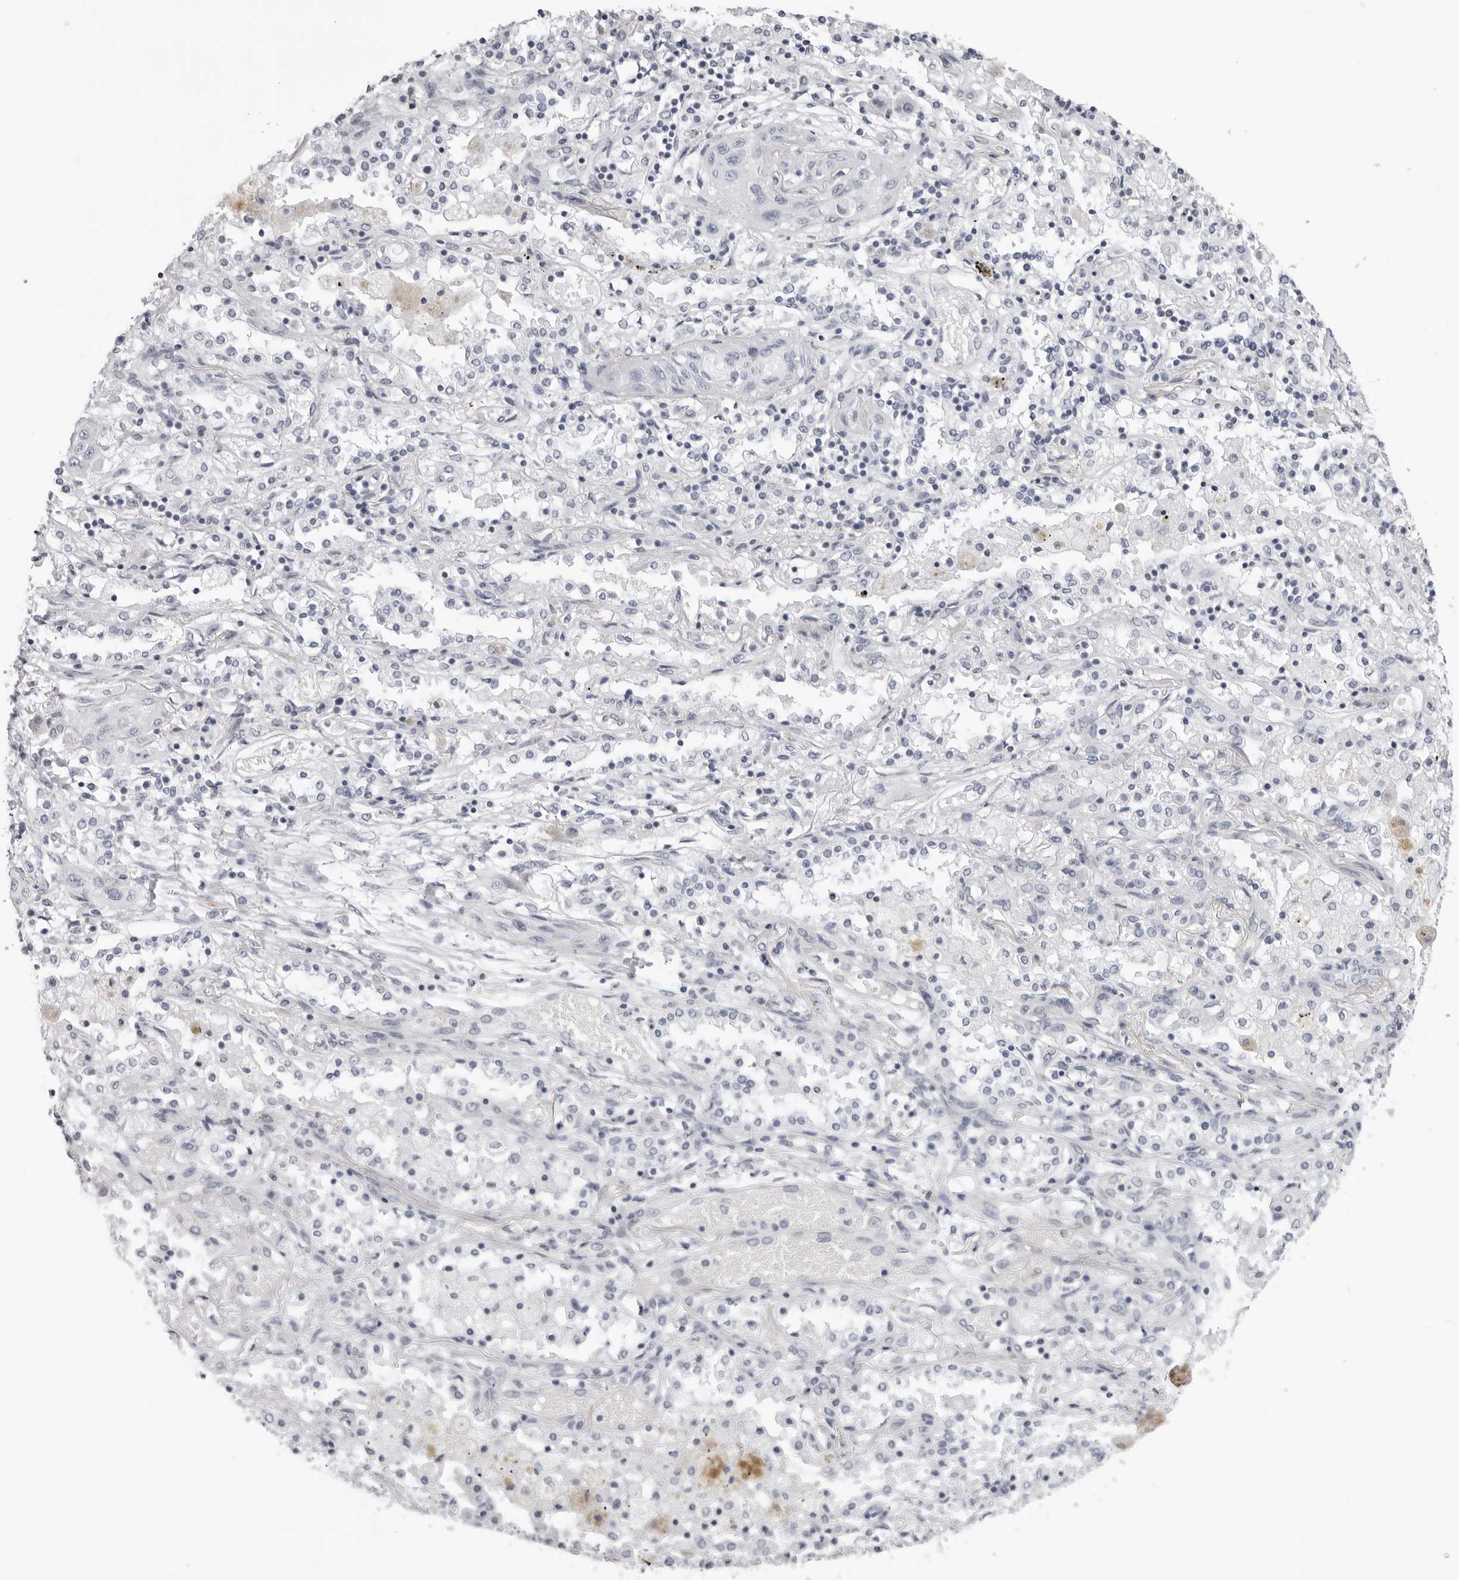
{"staining": {"intensity": "negative", "quantity": "none", "location": "none"}, "tissue": "lung cancer", "cell_type": "Tumor cells", "image_type": "cancer", "snomed": [{"axis": "morphology", "description": "Squamous cell carcinoma, NOS"}, {"axis": "topography", "description": "Lung"}], "caption": "A high-resolution photomicrograph shows immunohistochemistry (IHC) staining of lung squamous cell carcinoma, which exhibits no significant positivity in tumor cells. (Immunohistochemistry (ihc), brightfield microscopy, high magnification).", "gene": "DNALI1", "patient": {"sex": "female", "age": 47}}